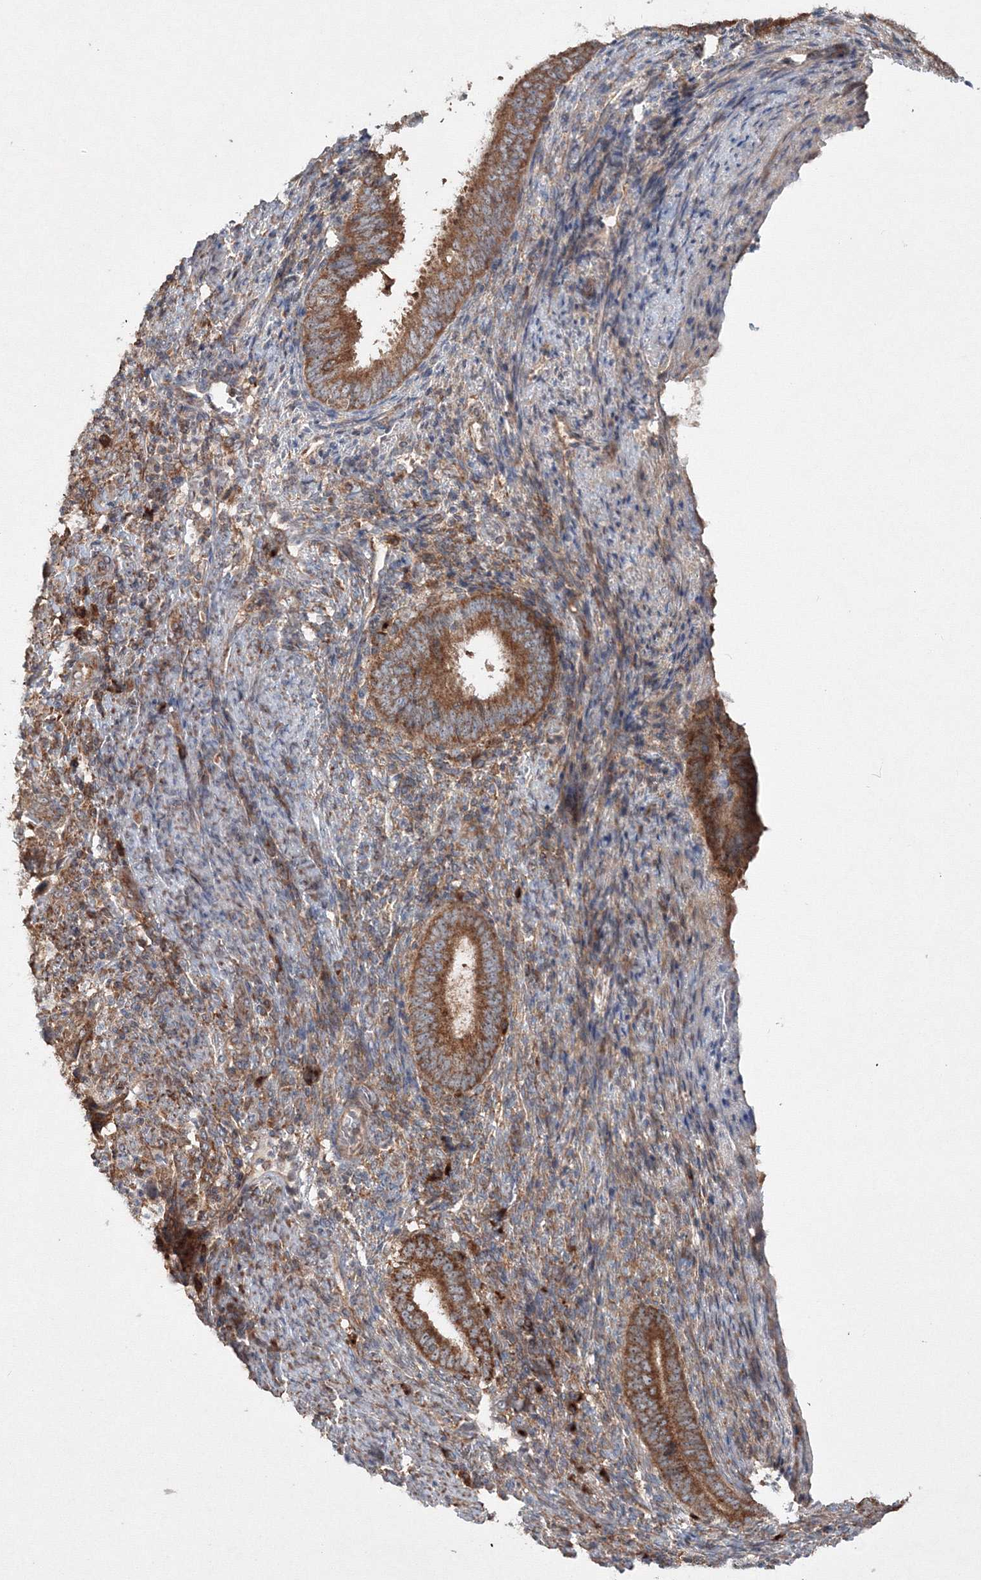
{"staining": {"intensity": "strong", "quantity": ">75%", "location": "cytoplasmic/membranous"}, "tissue": "endometrial cancer", "cell_type": "Tumor cells", "image_type": "cancer", "snomed": [{"axis": "morphology", "description": "Adenocarcinoma, NOS"}, {"axis": "topography", "description": "Endometrium"}], "caption": "Protein analysis of endometrial cancer (adenocarcinoma) tissue demonstrates strong cytoplasmic/membranous staining in about >75% of tumor cells.", "gene": "PEX13", "patient": {"sex": "female", "age": 51}}